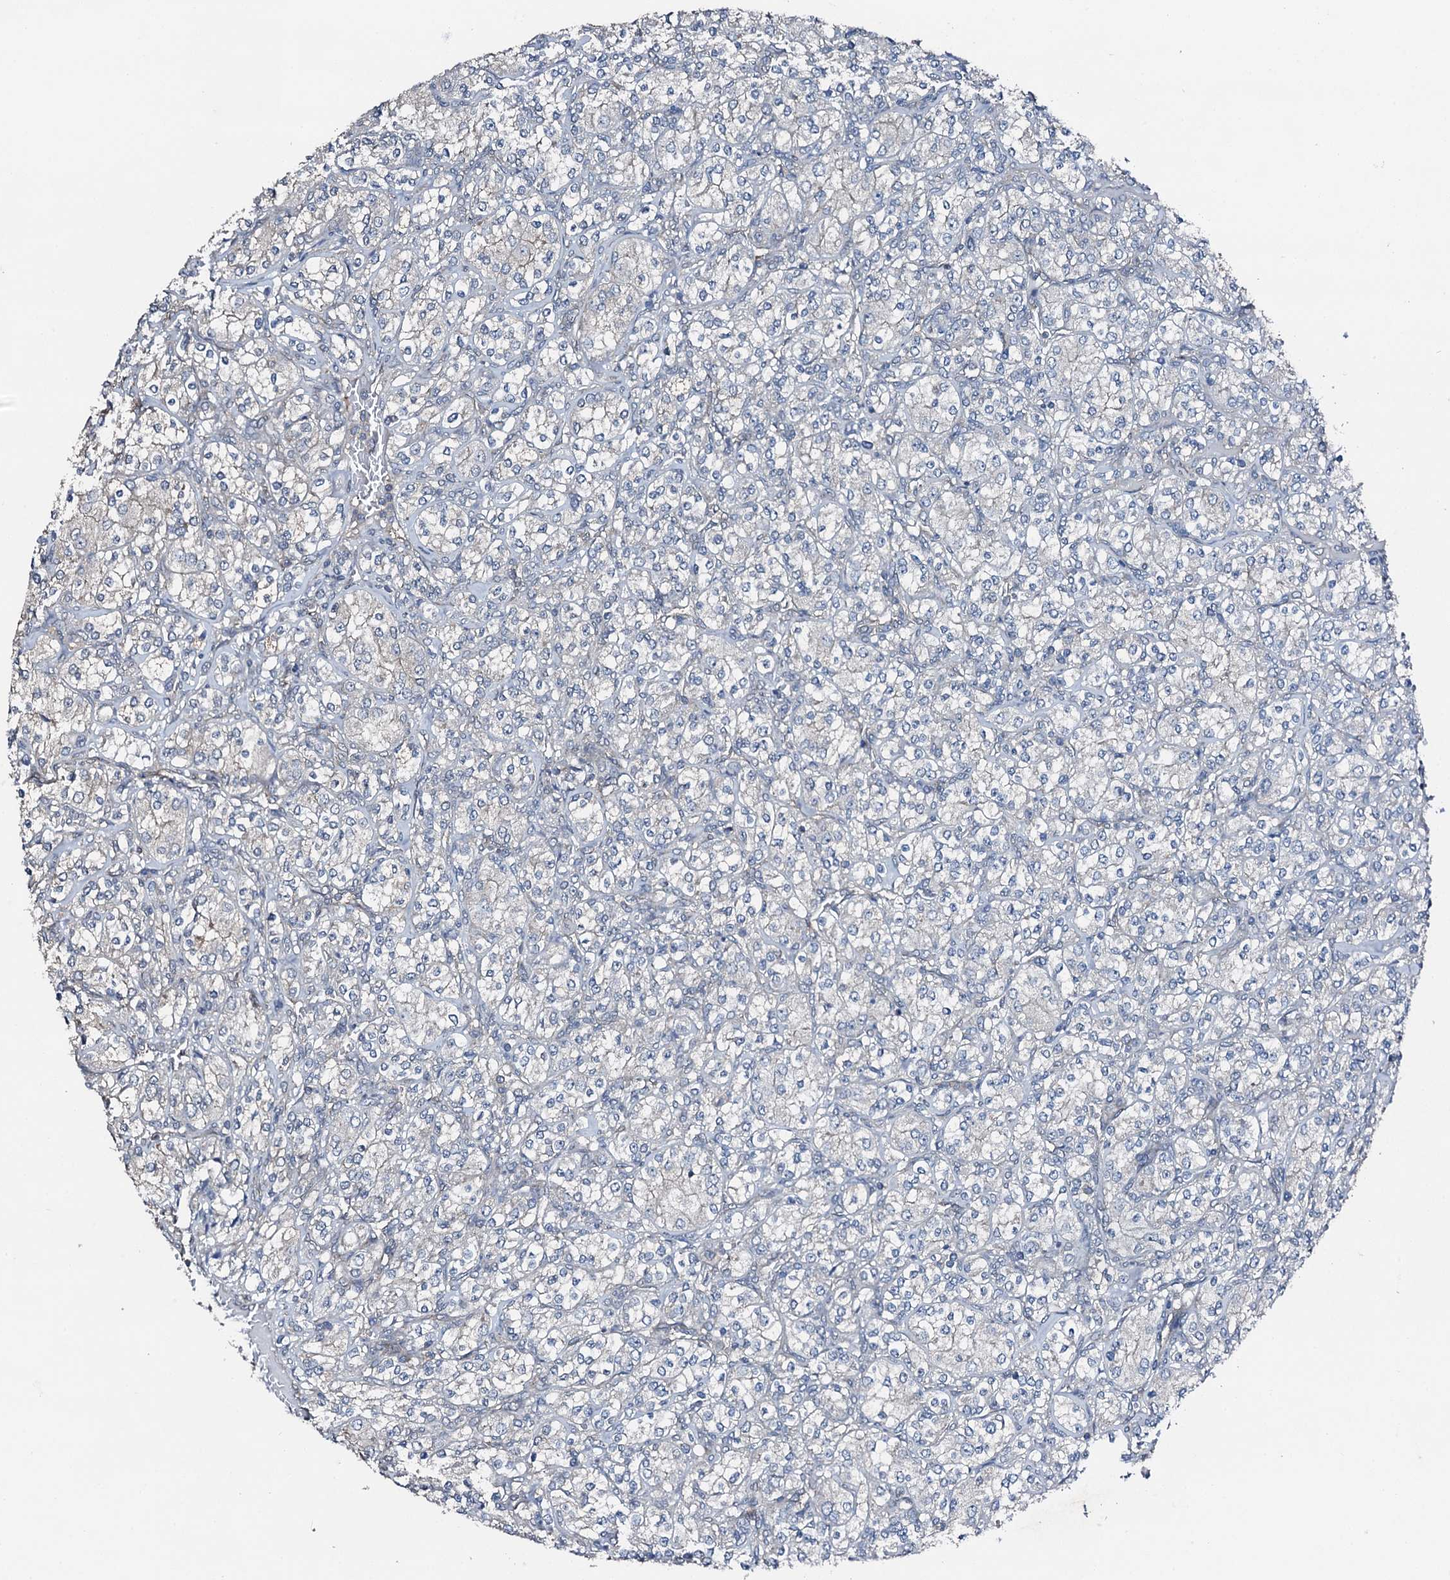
{"staining": {"intensity": "negative", "quantity": "none", "location": "none"}, "tissue": "renal cancer", "cell_type": "Tumor cells", "image_type": "cancer", "snomed": [{"axis": "morphology", "description": "Adenocarcinoma, NOS"}, {"axis": "topography", "description": "Kidney"}], "caption": "The micrograph exhibits no staining of tumor cells in renal cancer. Brightfield microscopy of immunohistochemistry (IHC) stained with DAB (brown) and hematoxylin (blue), captured at high magnification.", "gene": "FLYWCH1", "patient": {"sex": "male", "age": 77}}